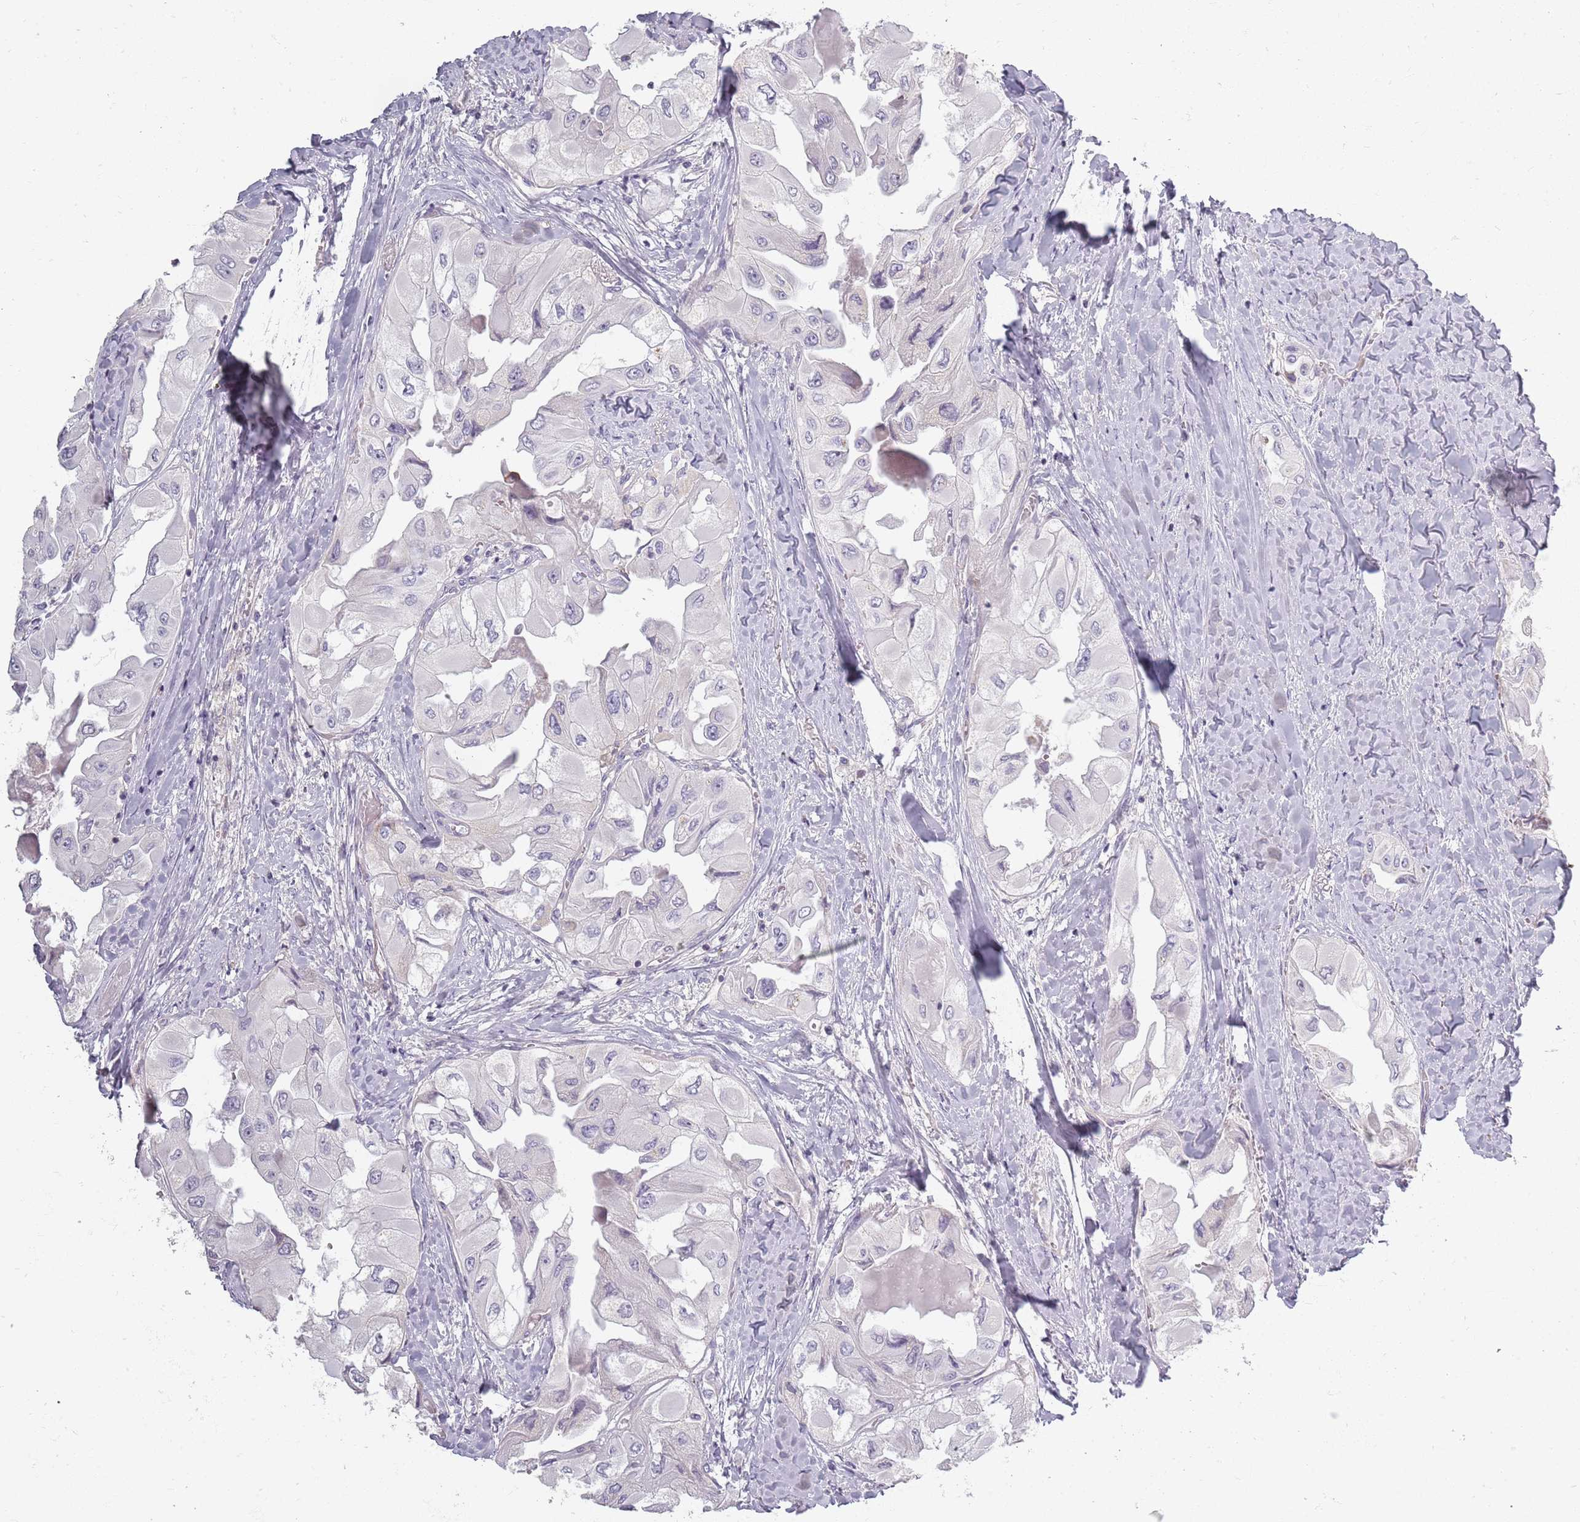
{"staining": {"intensity": "negative", "quantity": "none", "location": "none"}, "tissue": "thyroid cancer", "cell_type": "Tumor cells", "image_type": "cancer", "snomed": [{"axis": "morphology", "description": "Normal tissue, NOS"}, {"axis": "morphology", "description": "Papillary adenocarcinoma, NOS"}, {"axis": "topography", "description": "Thyroid gland"}], "caption": "This image is of thyroid cancer stained with IHC to label a protein in brown with the nuclei are counter-stained blue. There is no expression in tumor cells.", "gene": "SYNGR3", "patient": {"sex": "female", "age": 59}}